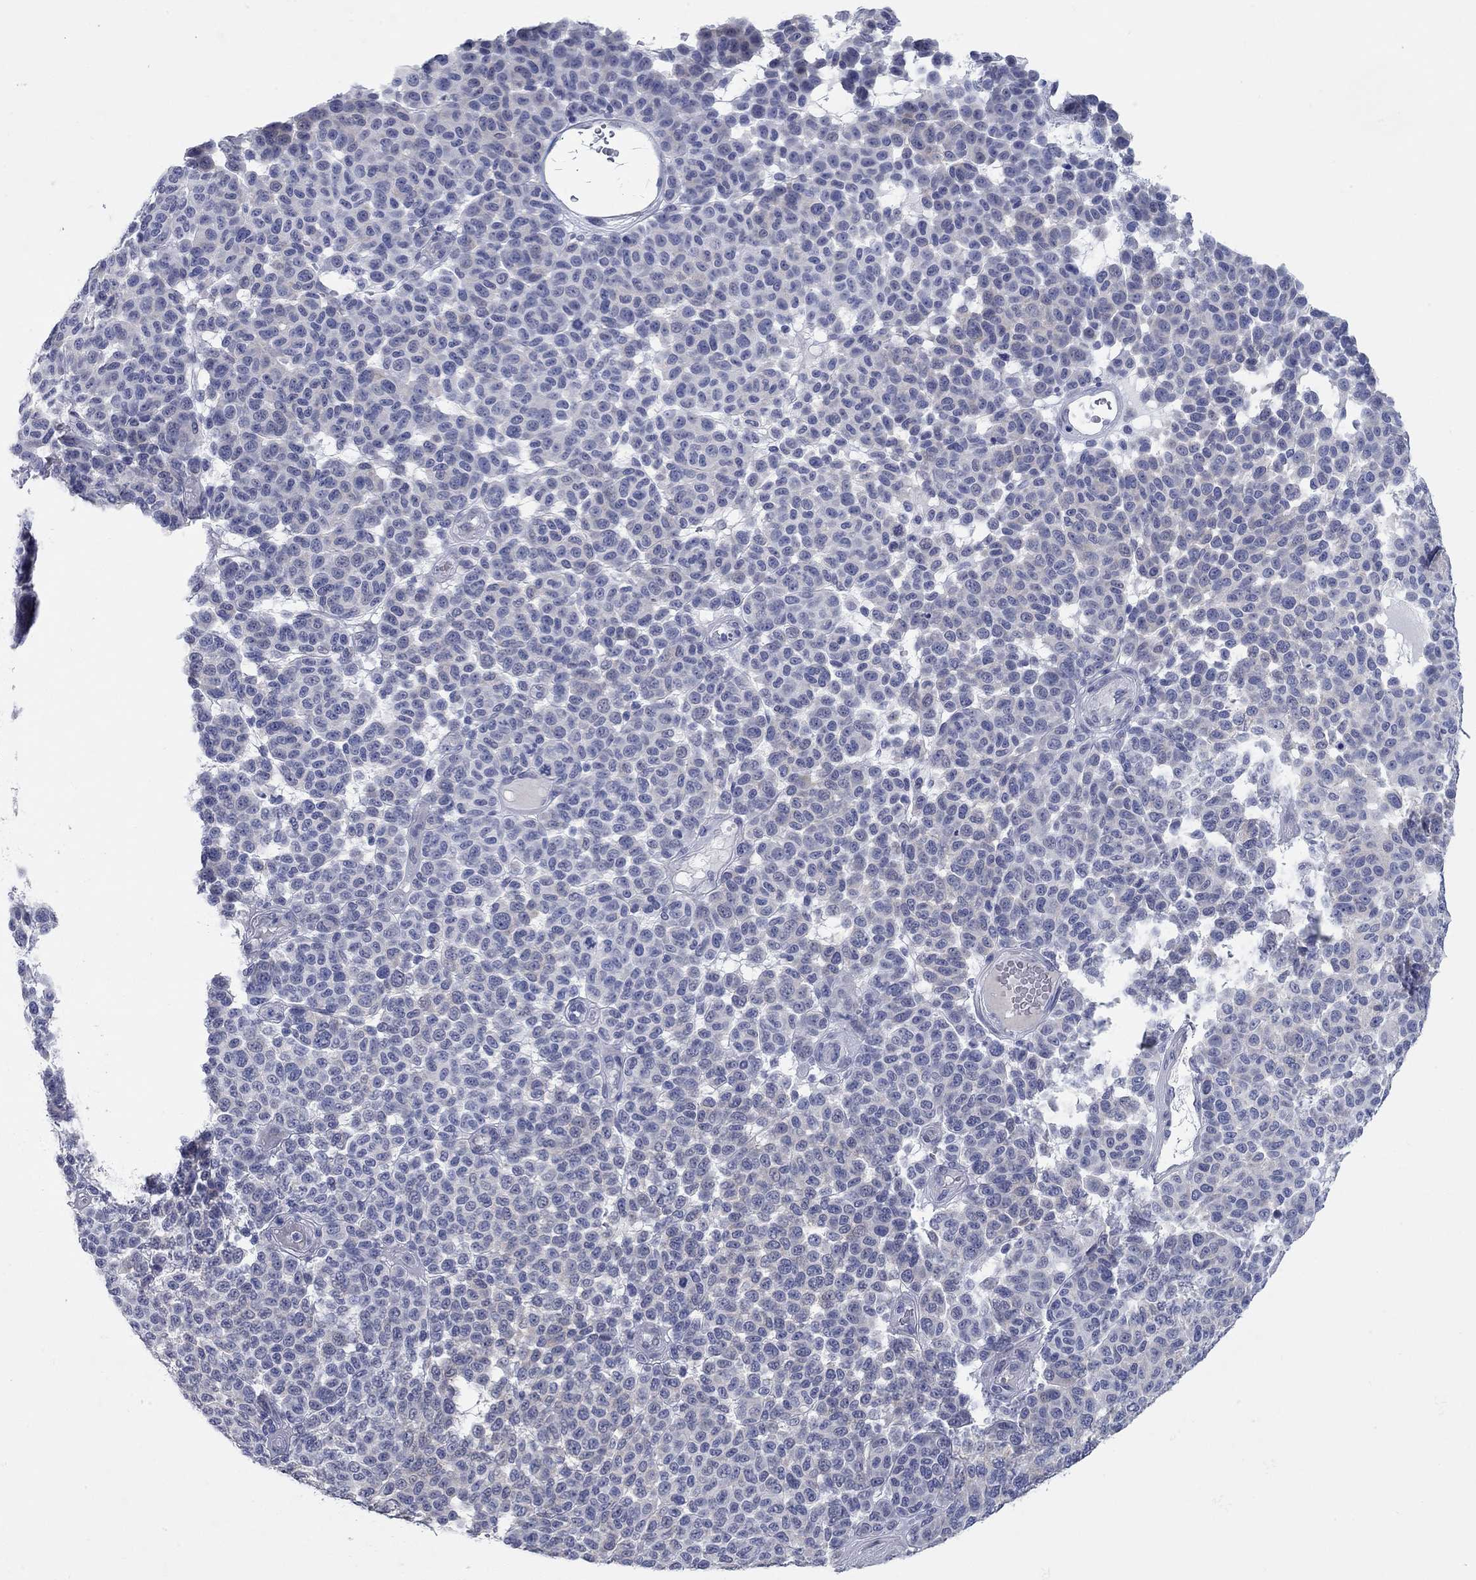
{"staining": {"intensity": "negative", "quantity": "none", "location": "none"}, "tissue": "melanoma", "cell_type": "Tumor cells", "image_type": "cancer", "snomed": [{"axis": "morphology", "description": "Malignant melanoma, NOS"}, {"axis": "topography", "description": "Skin"}], "caption": "DAB (3,3'-diaminobenzidine) immunohistochemical staining of human malignant melanoma demonstrates no significant positivity in tumor cells.", "gene": "WASF3", "patient": {"sex": "male", "age": 59}}